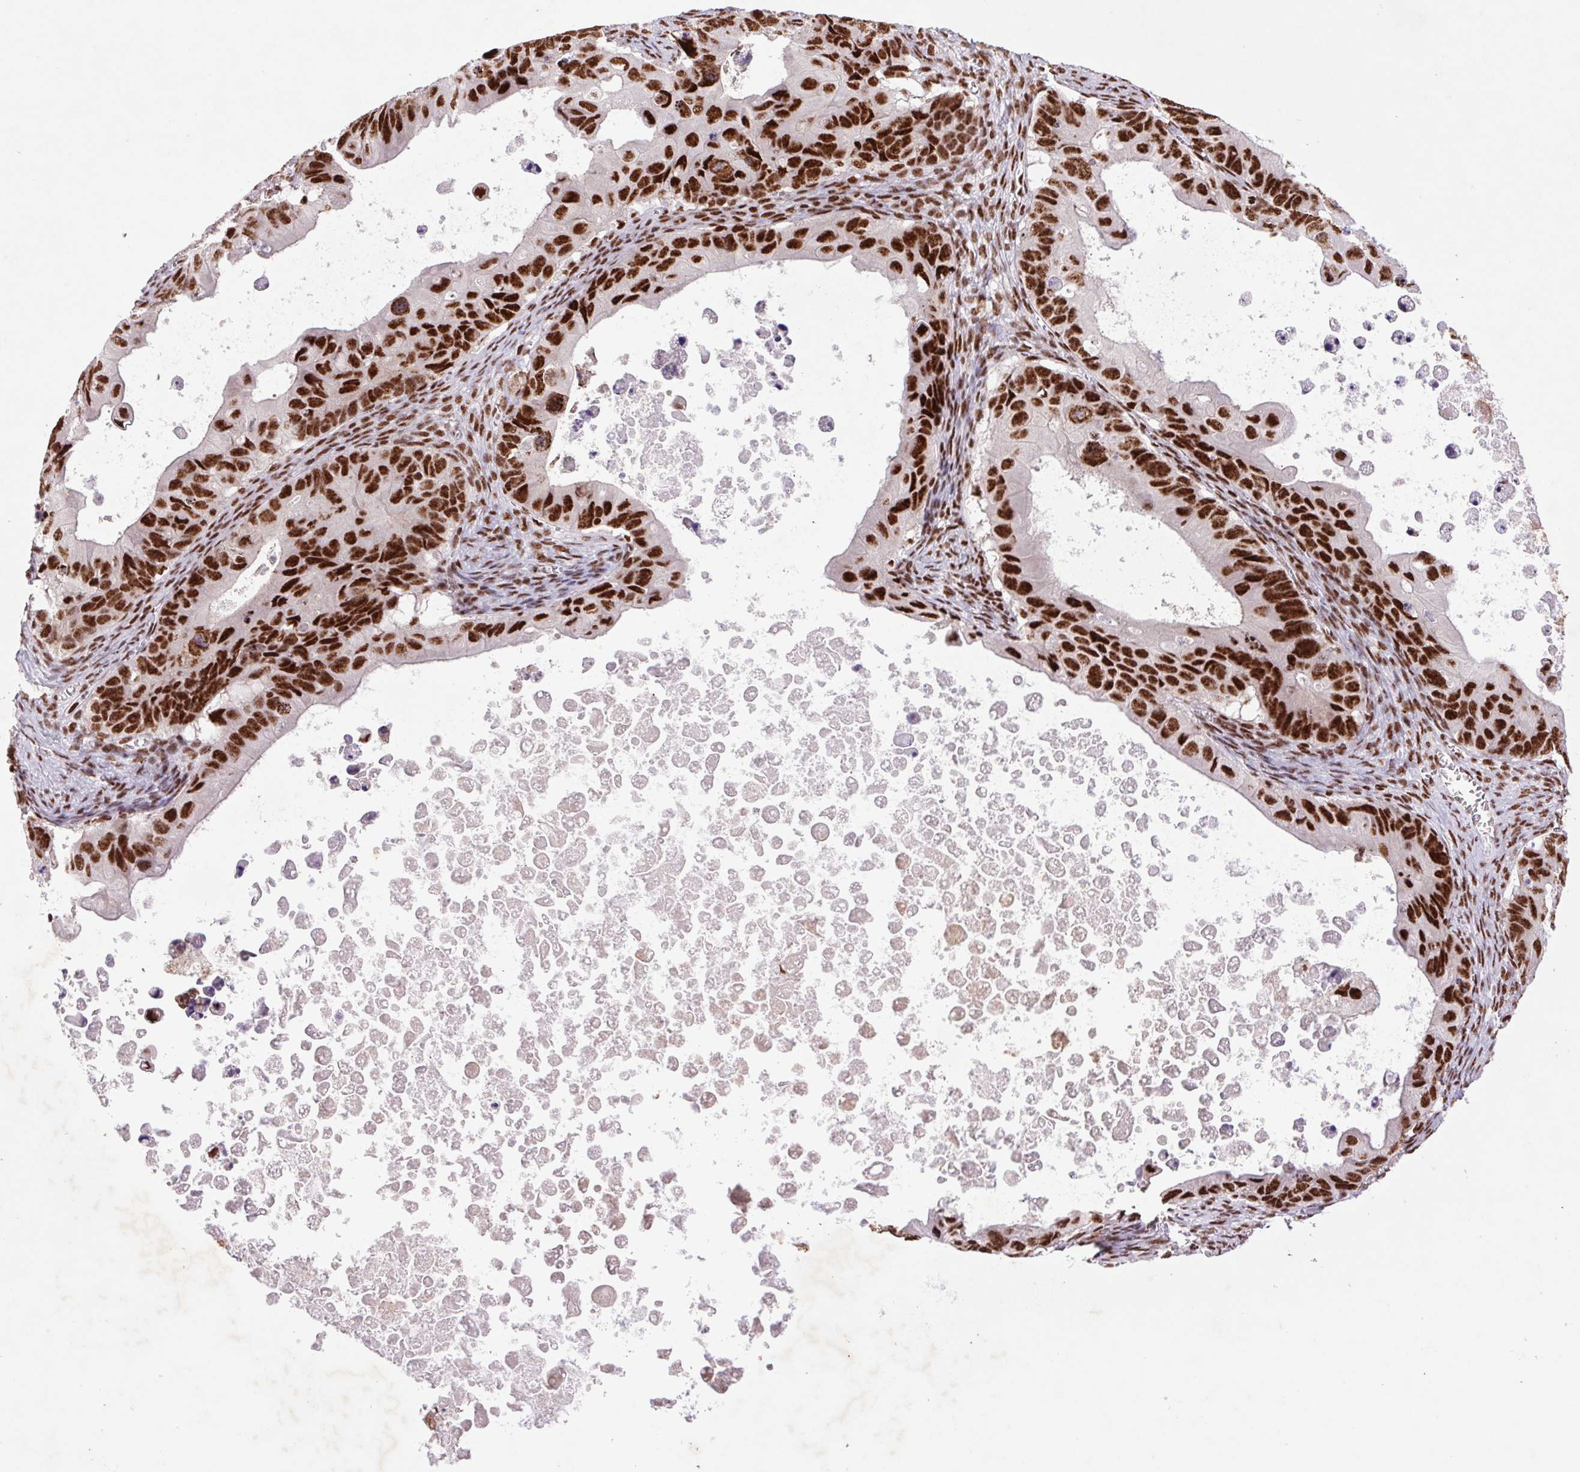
{"staining": {"intensity": "strong", "quantity": ">75%", "location": "nuclear"}, "tissue": "ovarian cancer", "cell_type": "Tumor cells", "image_type": "cancer", "snomed": [{"axis": "morphology", "description": "Cystadenocarcinoma, mucinous, NOS"}, {"axis": "topography", "description": "Ovary"}], "caption": "Protein staining of ovarian cancer (mucinous cystadenocarcinoma) tissue reveals strong nuclear staining in approximately >75% of tumor cells.", "gene": "LDLRAD4", "patient": {"sex": "female", "age": 64}}